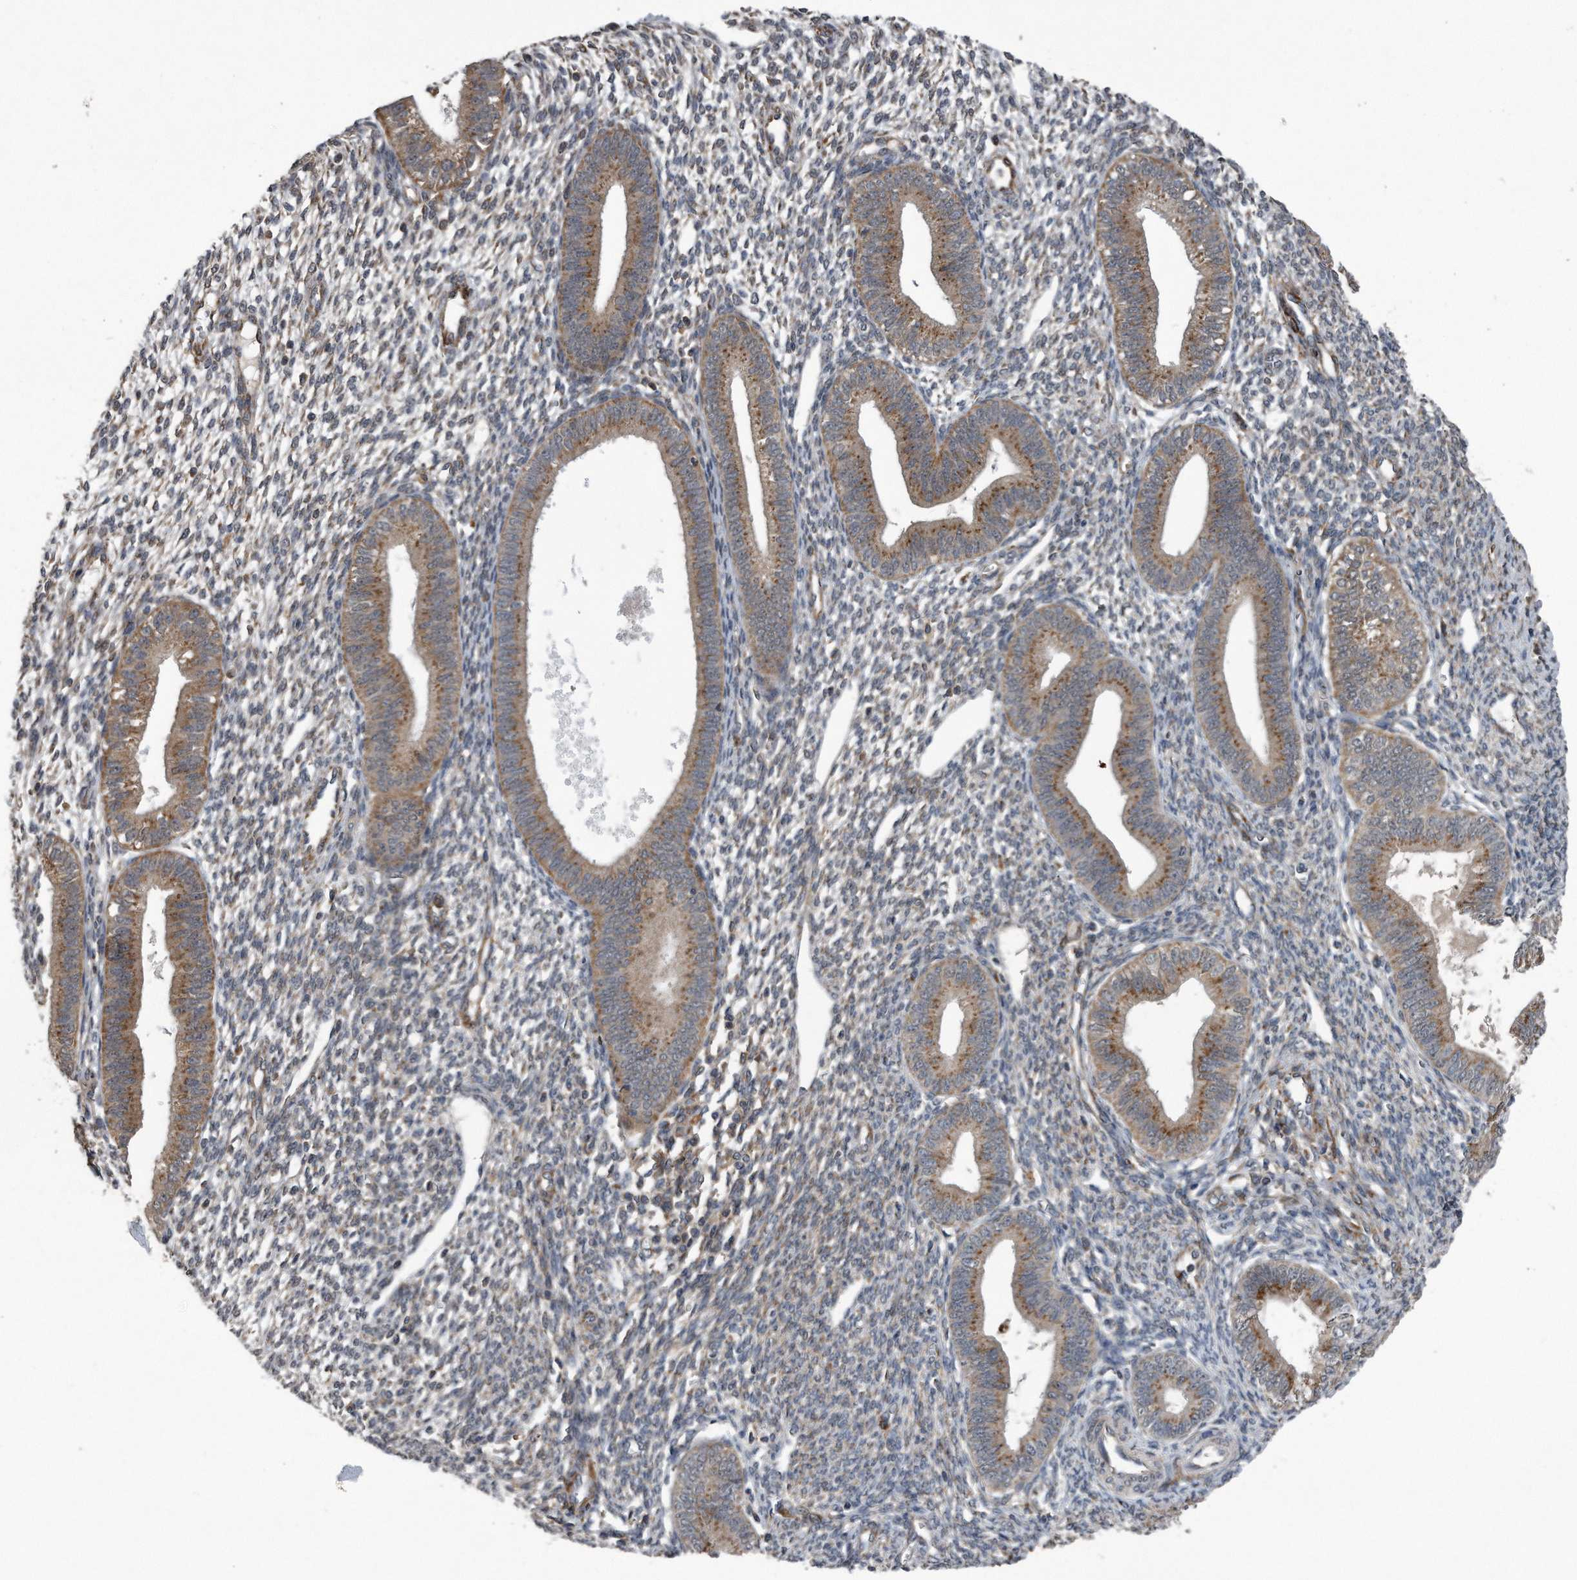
{"staining": {"intensity": "weak", "quantity": "25%-75%", "location": "cytoplasmic/membranous"}, "tissue": "endometrium", "cell_type": "Cells in endometrial stroma", "image_type": "normal", "snomed": [{"axis": "morphology", "description": "Normal tissue, NOS"}, {"axis": "topography", "description": "Endometrium"}], "caption": "IHC of benign endometrium shows low levels of weak cytoplasmic/membranous positivity in approximately 25%-75% of cells in endometrial stroma.", "gene": "LYRM4", "patient": {"sex": "female", "age": 46}}